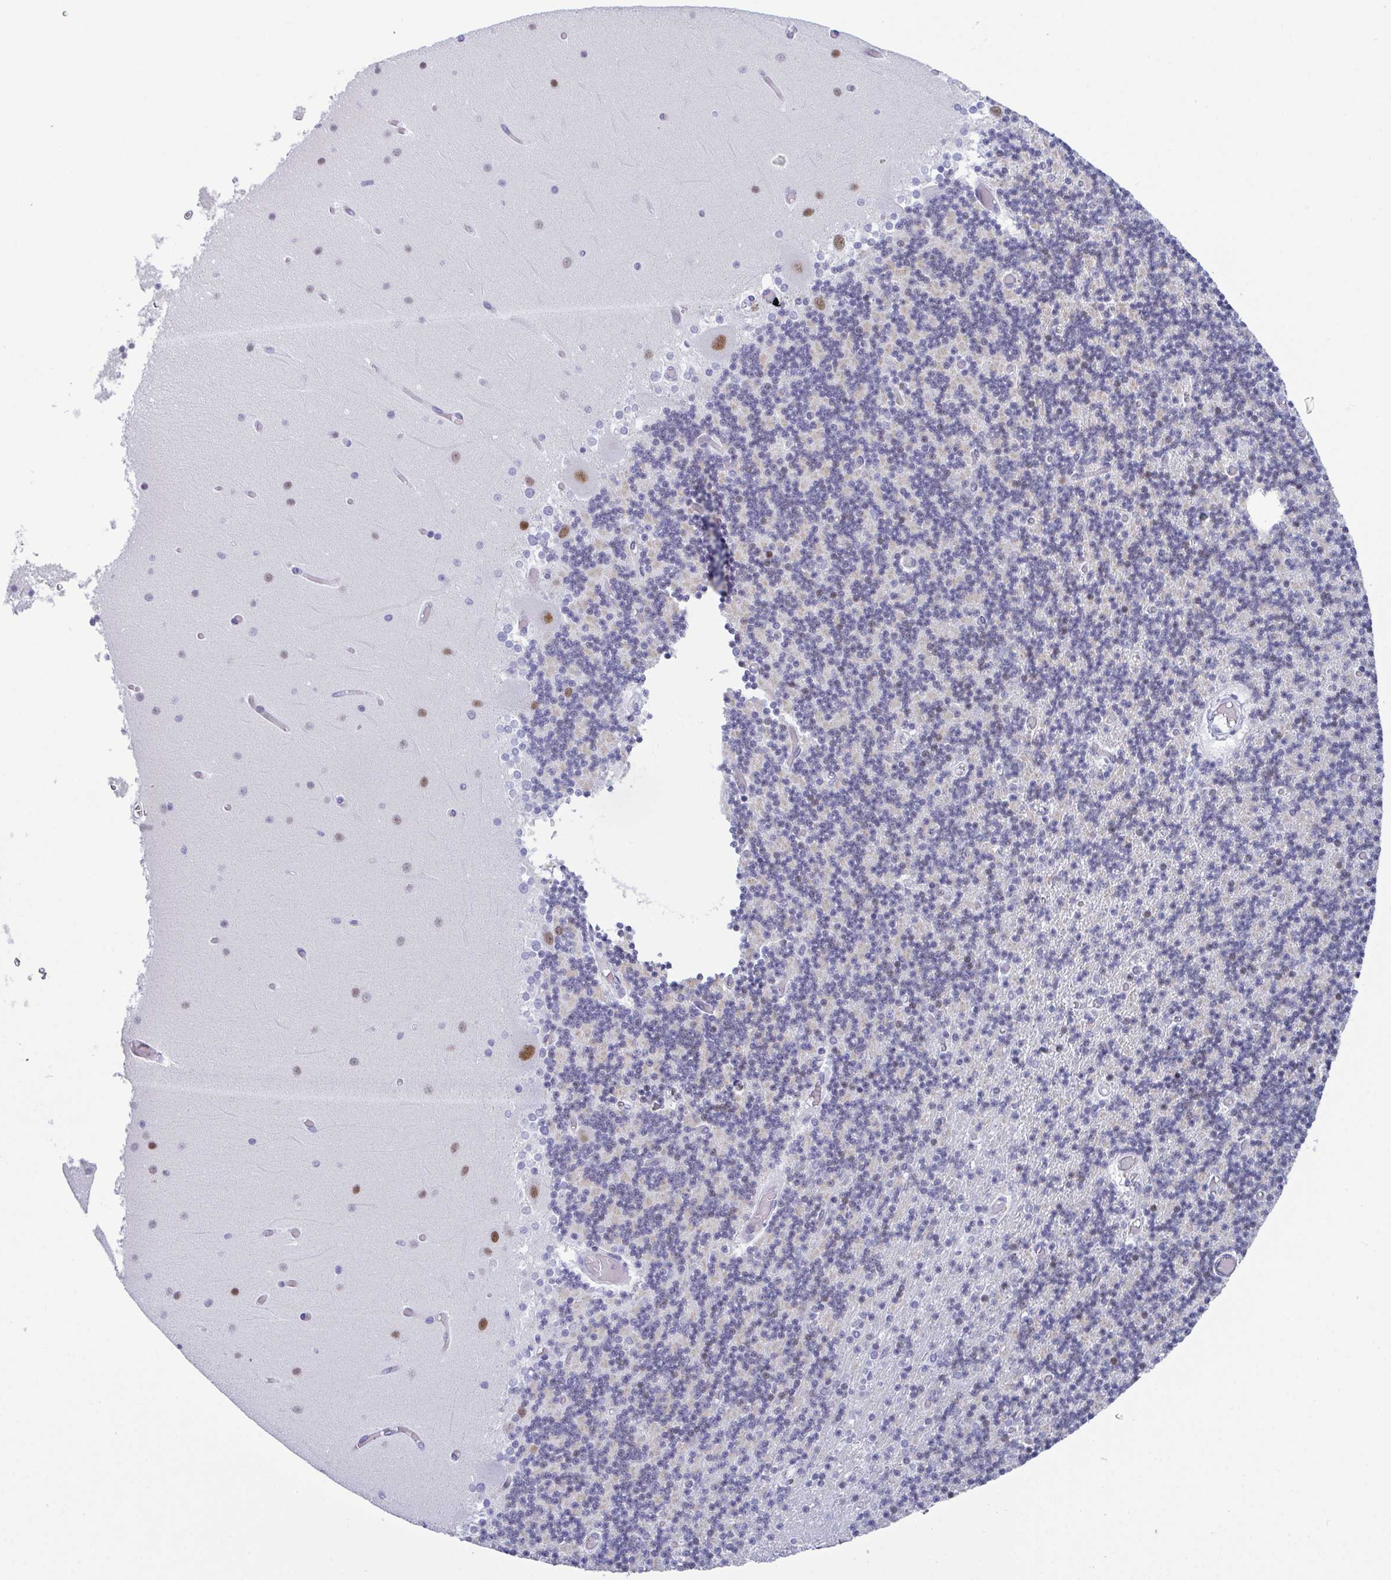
{"staining": {"intensity": "moderate", "quantity": "25%-75%", "location": "nuclear"}, "tissue": "cerebellum", "cell_type": "Cells in granular layer", "image_type": "normal", "snomed": [{"axis": "morphology", "description": "Normal tissue, NOS"}, {"axis": "topography", "description": "Cerebellum"}], "caption": "This image reveals IHC staining of normal cerebellum, with medium moderate nuclear expression in about 25%-75% of cells in granular layer.", "gene": "SUGP2", "patient": {"sex": "female", "age": 28}}